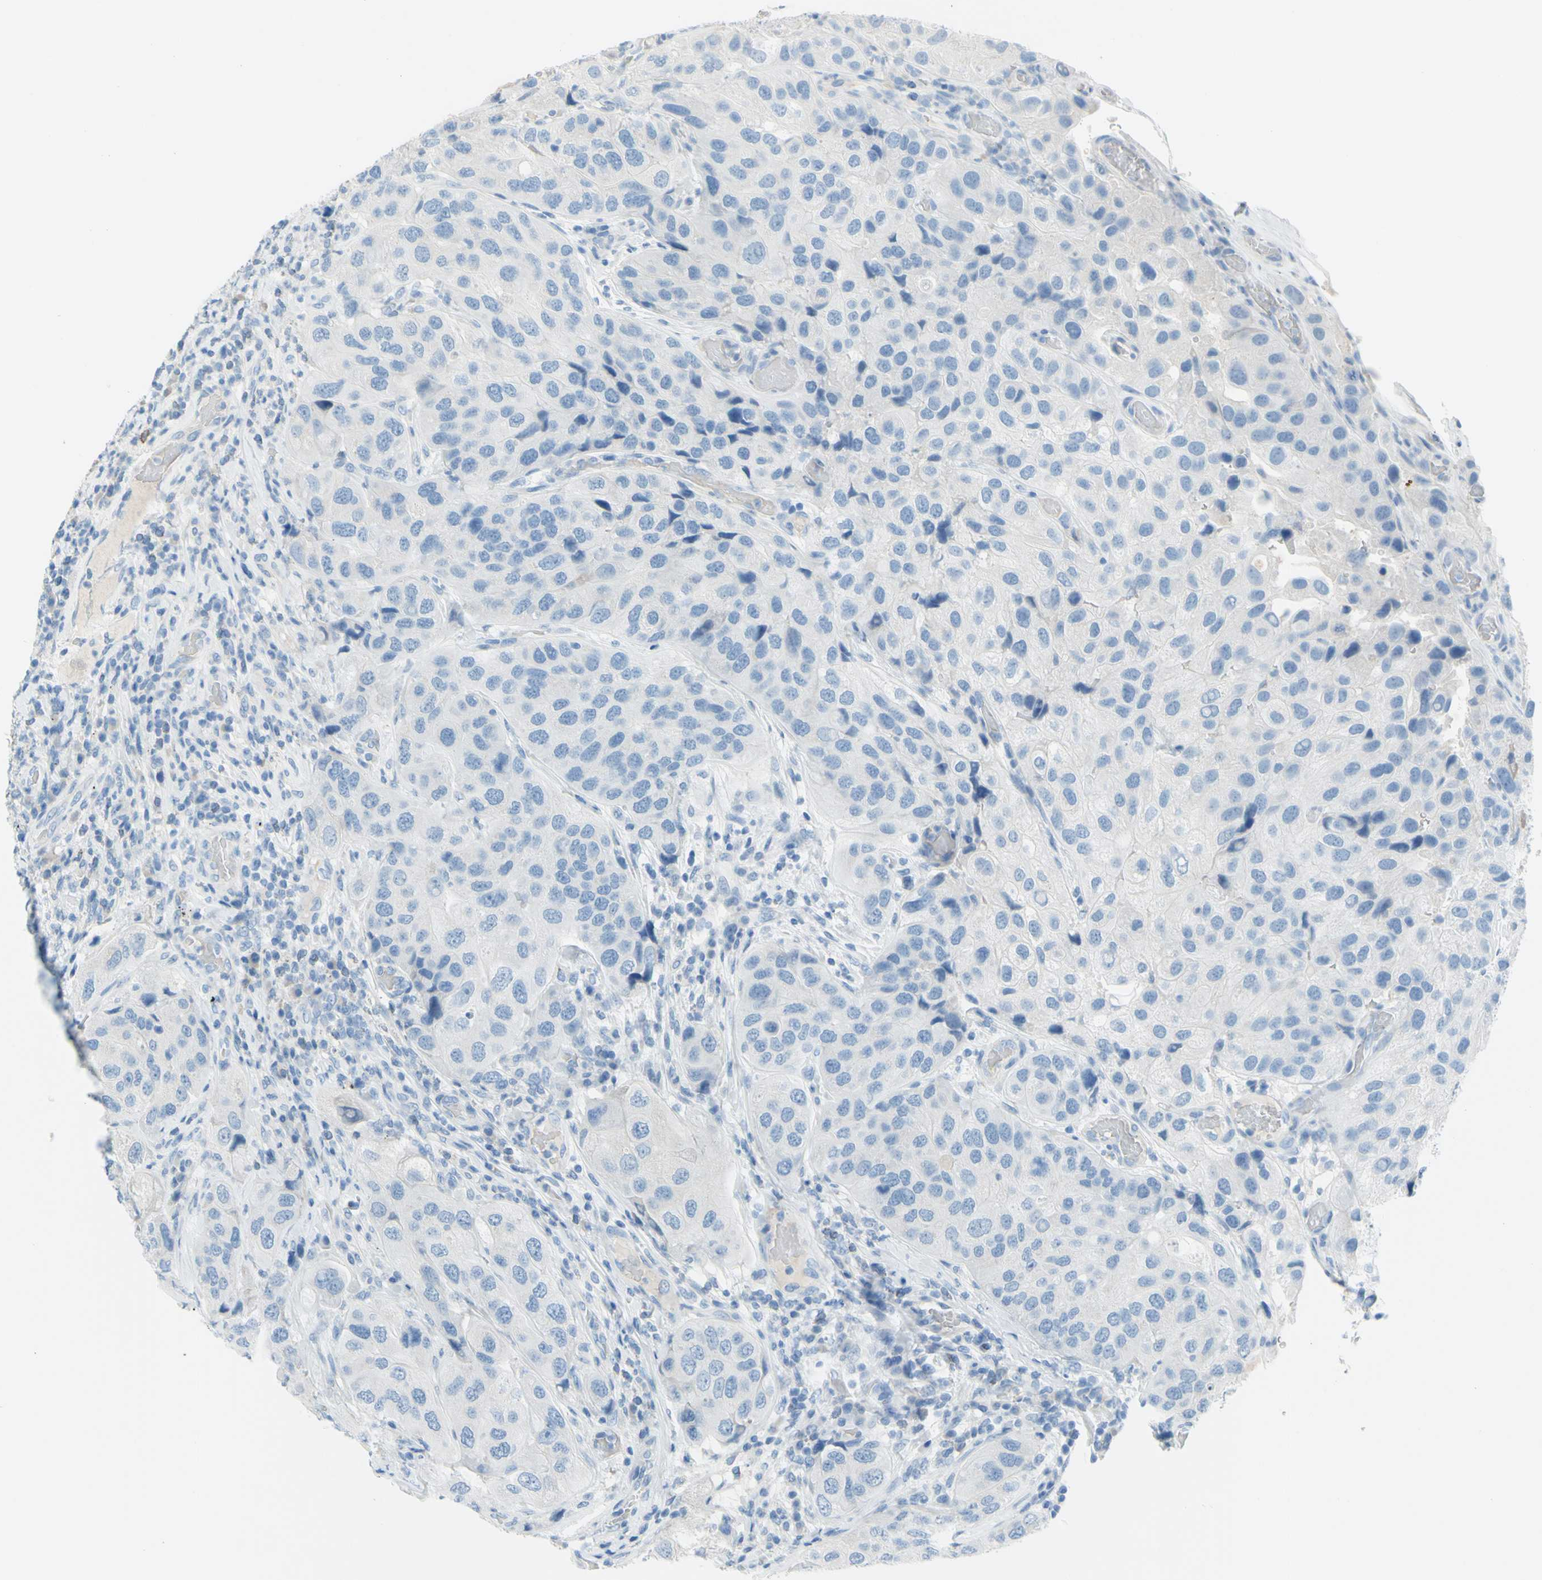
{"staining": {"intensity": "negative", "quantity": "none", "location": "none"}, "tissue": "urothelial cancer", "cell_type": "Tumor cells", "image_type": "cancer", "snomed": [{"axis": "morphology", "description": "Urothelial carcinoma, High grade"}, {"axis": "topography", "description": "Urinary bladder"}], "caption": "DAB (3,3'-diaminobenzidine) immunohistochemical staining of urothelial carcinoma (high-grade) displays no significant positivity in tumor cells. Nuclei are stained in blue.", "gene": "DCT", "patient": {"sex": "female", "age": 64}}